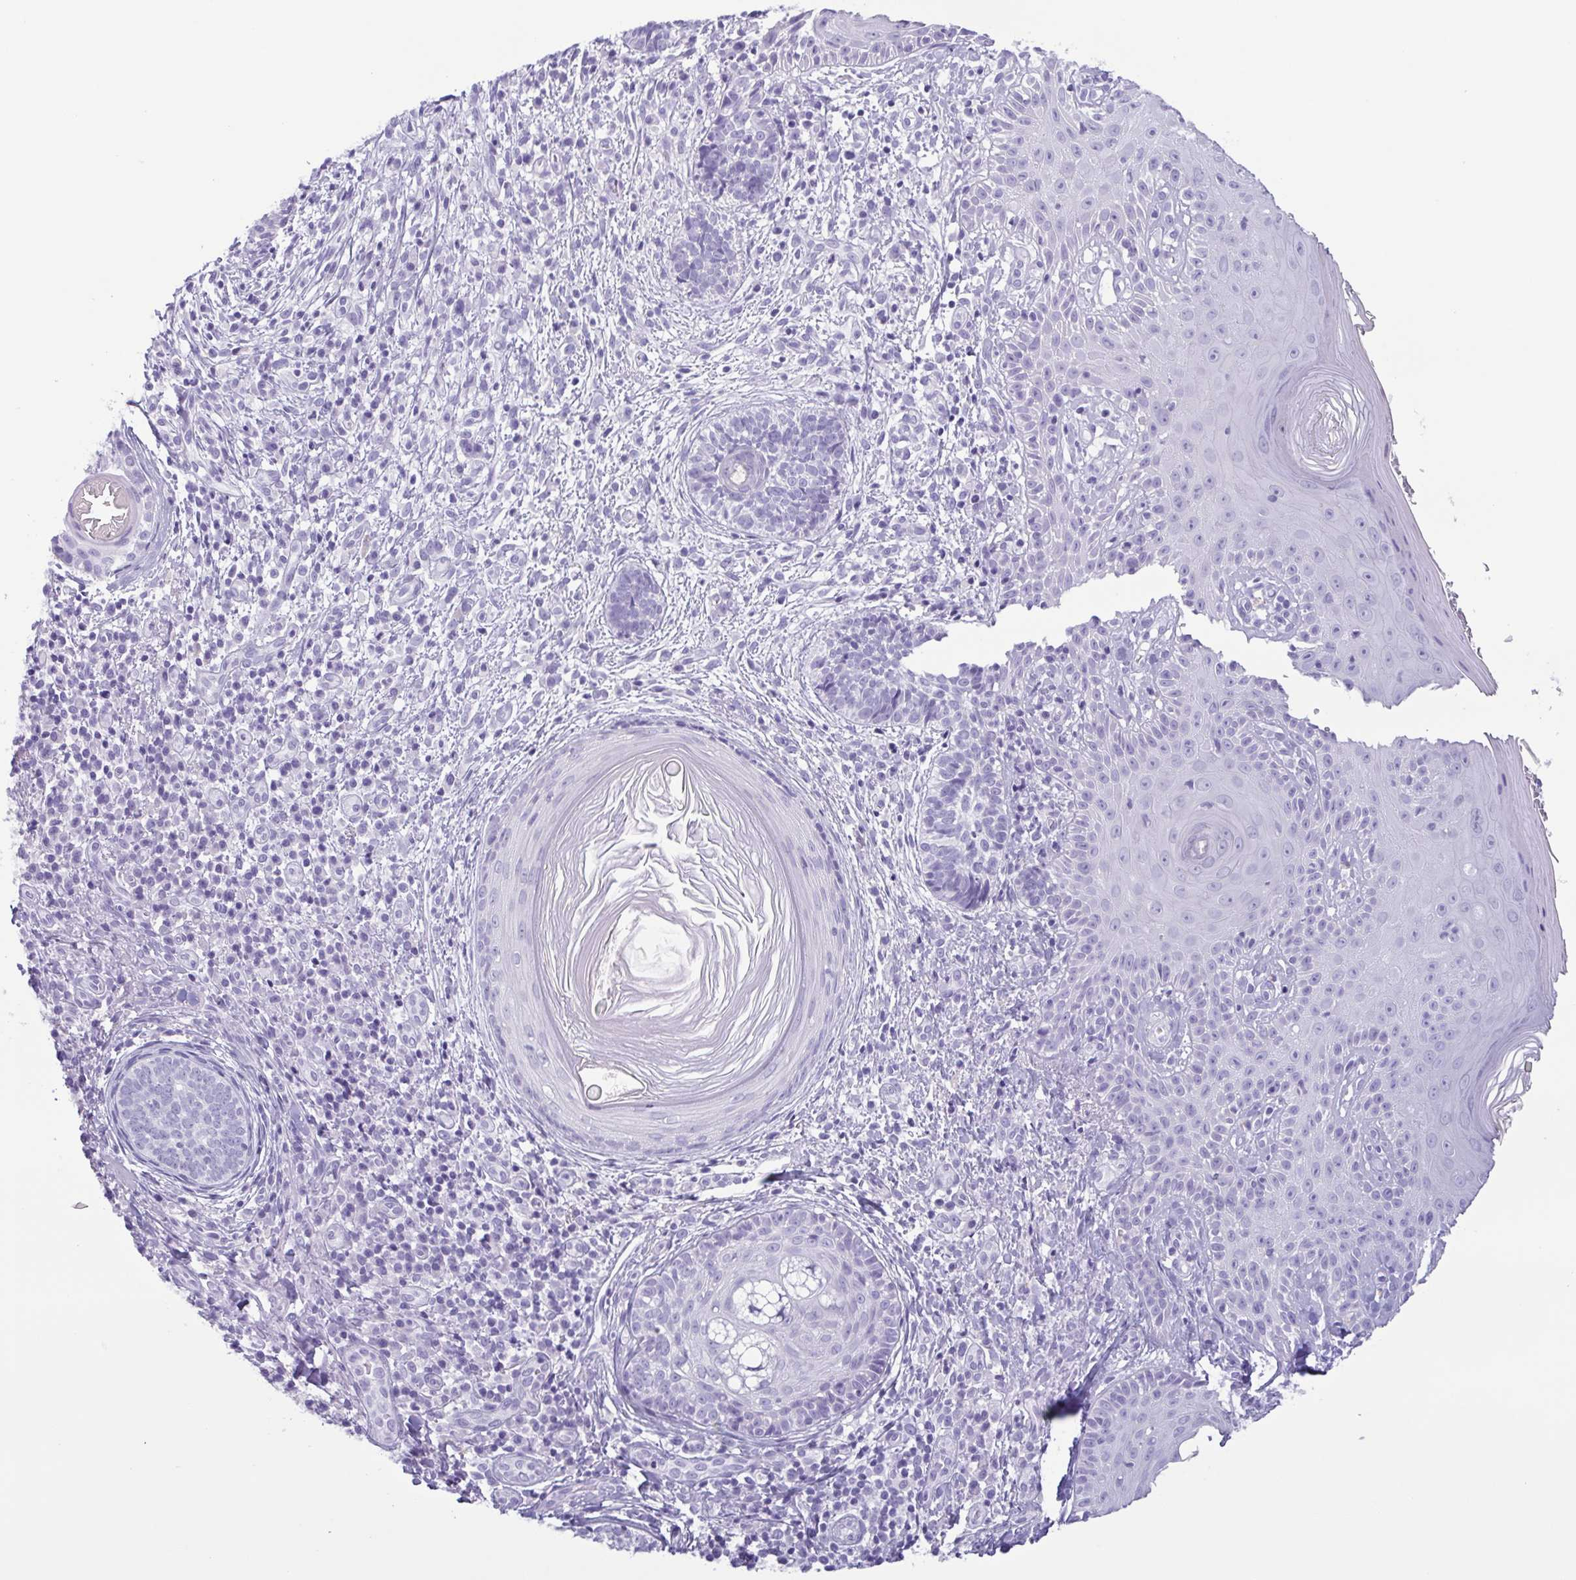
{"staining": {"intensity": "negative", "quantity": "none", "location": "none"}, "tissue": "skin cancer", "cell_type": "Tumor cells", "image_type": "cancer", "snomed": [{"axis": "morphology", "description": "Basal cell carcinoma"}, {"axis": "topography", "description": "Skin"}], "caption": "High magnification brightfield microscopy of basal cell carcinoma (skin) stained with DAB (brown) and counterstained with hematoxylin (blue): tumor cells show no significant staining. (IHC, brightfield microscopy, high magnification).", "gene": "LTF", "patient": {"sex": "male", "age": 65}}